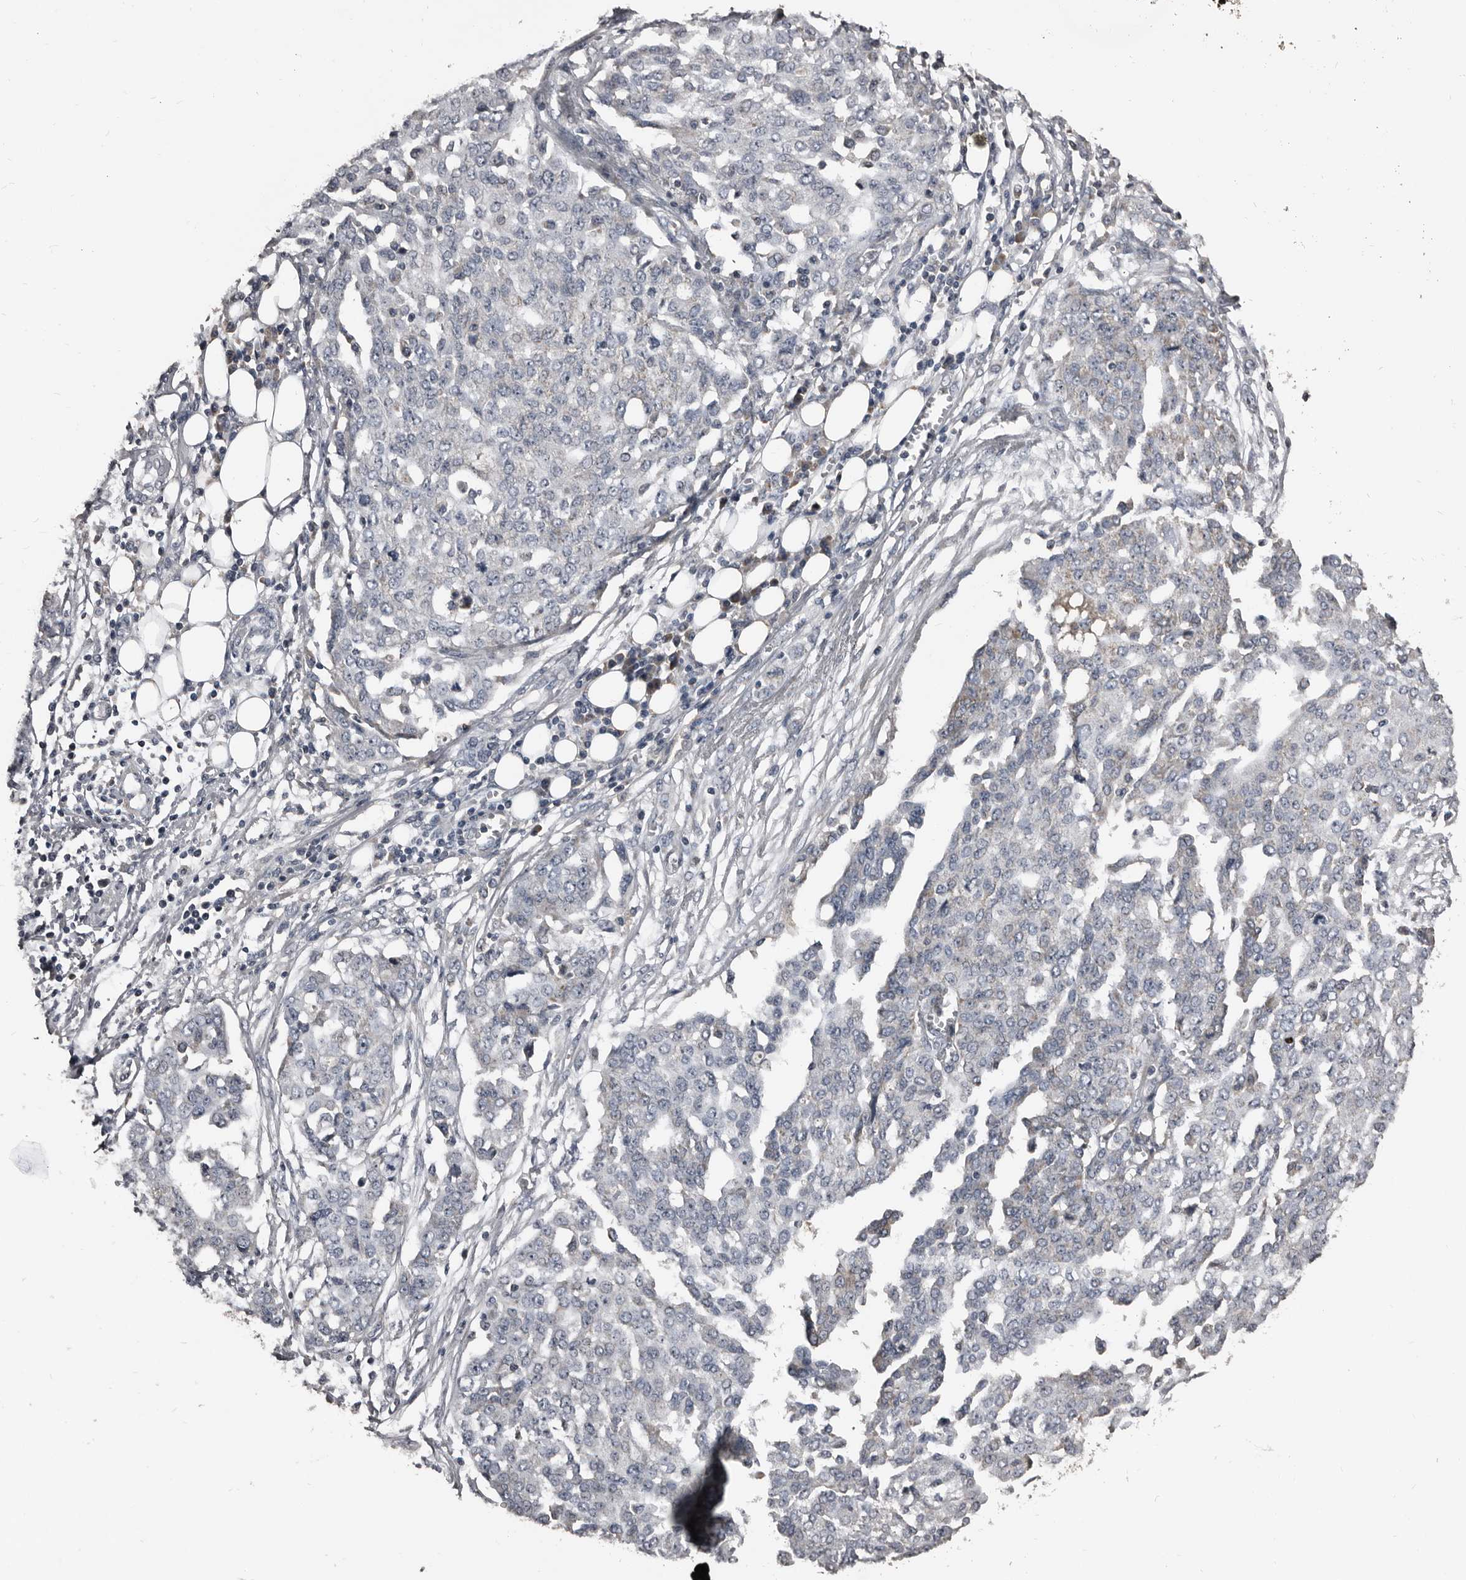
{"staining": {"intensity": "negative", "quantity": "none", "location": "none"}, "tissue": "ovarian cancer", "cell_type": "Tumor cells", "image_type": "cancer", "snomed": [{"axis": "morphology", "description": "Cystadenocarcinoma, serous, NOS"}, {"axis": "topography", "description": "Soft tissue"}, {"axis": "topography", "description": "Ovary"}], "caption": "Human ovarian serous cystadenocarcinoma stained for a protein using immunohistochemistry reveals no positivity in tumor cells.", "gene": "GREB1", "patient": {"sex": "female", "age": 57}}